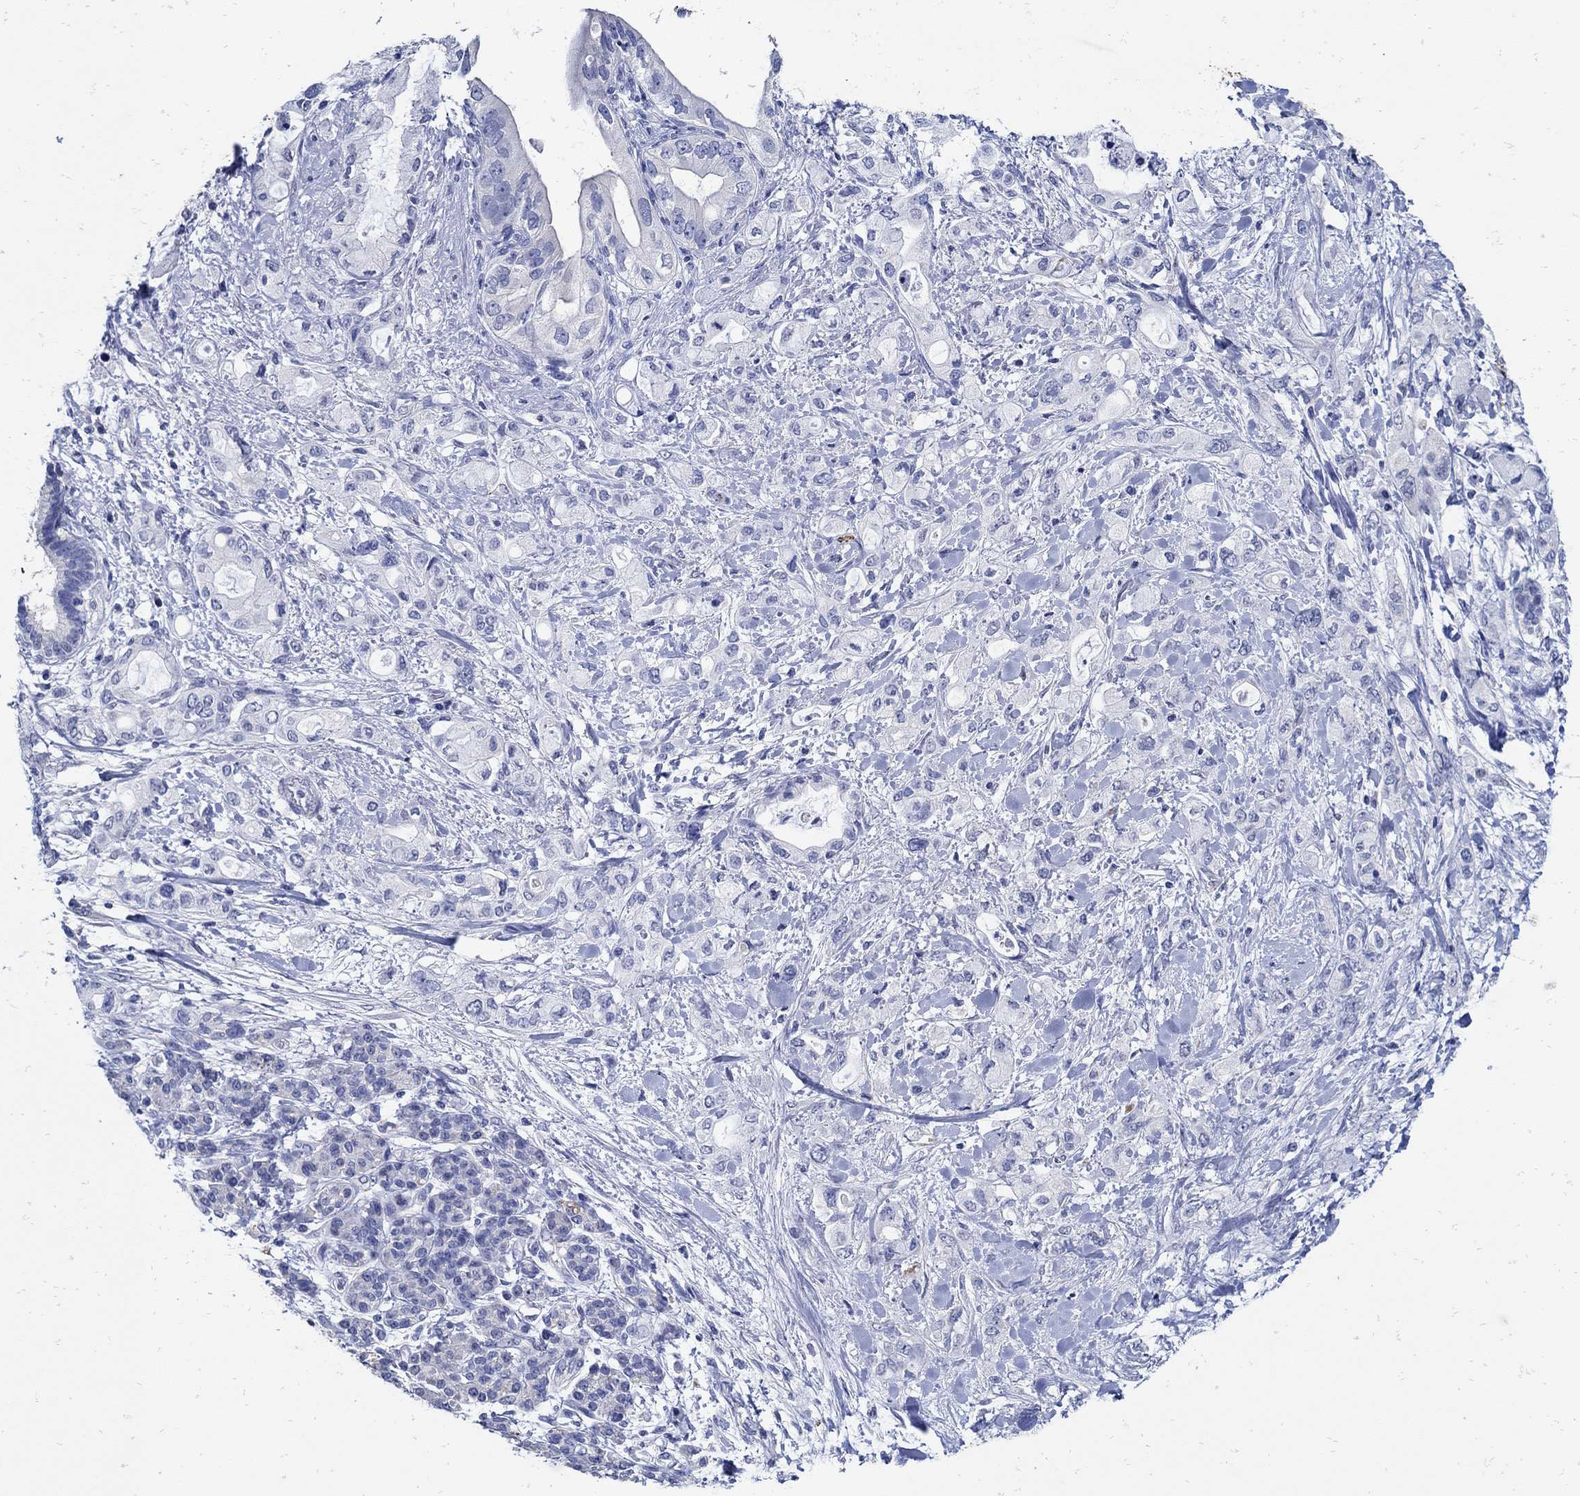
{"staining": {"intensity": "negative", "quantity": "none", "location": "none"}, "tissue": "pancreatic cancer", "cell_type": "Tumor cells", "image_type": "cancer", "snomed": [{"axis": "morphology", "description": "Adenocarcinoma, NOS"}, {"axis": "topography", "description": "Pancreas"}], "caption": "High power microscopy histopathology image of an immunohistochemistry photomicrograph of pancreatic adenocarcinoma, revealing no significant positivity in tumor cells.", "gene": "NOS1", "patient": {"sex": "female", "age": 56}}